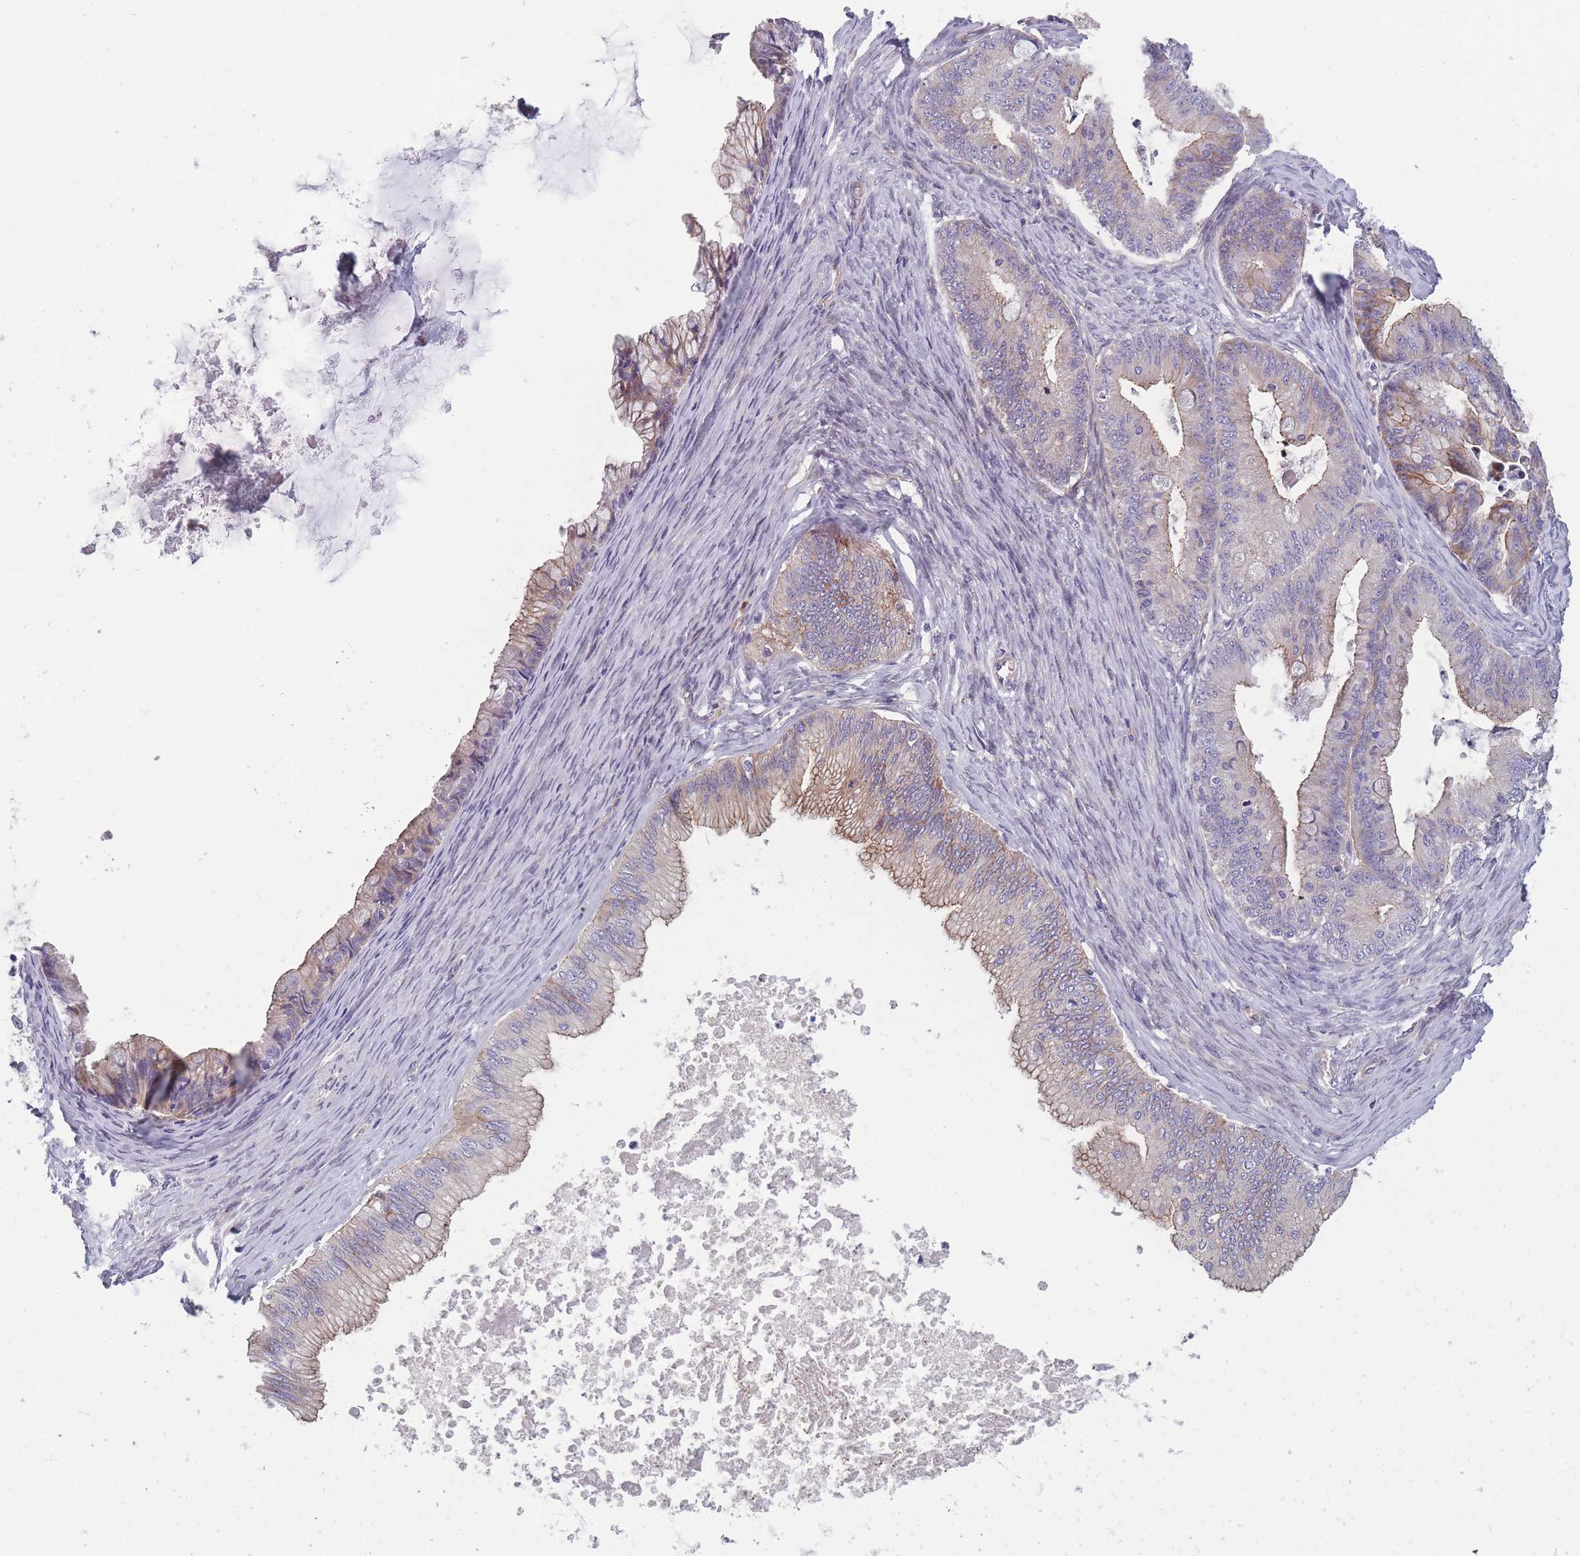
{"staining": {"intensity": "weak", "quantity": "25%-75%", "location": "cytoplasmic/membranous"}, "tissue": "ovarian cancer", "cell_type": "Tumor cells", "image_type": "cancer", "snomed": [{"axis": "morphology", "description": "Cystadenocarcinoma, mucinous, NOS"}, {"axis": "topography", "description": "Ovary"}], "caption": "A histopathology image of human ovarian cancer stained for a protein shows weak cytoplasmic/membranous brown staining in tumor cells.", "gene": "FAM83F", "patient": {"sex": "female", "age": 35}}